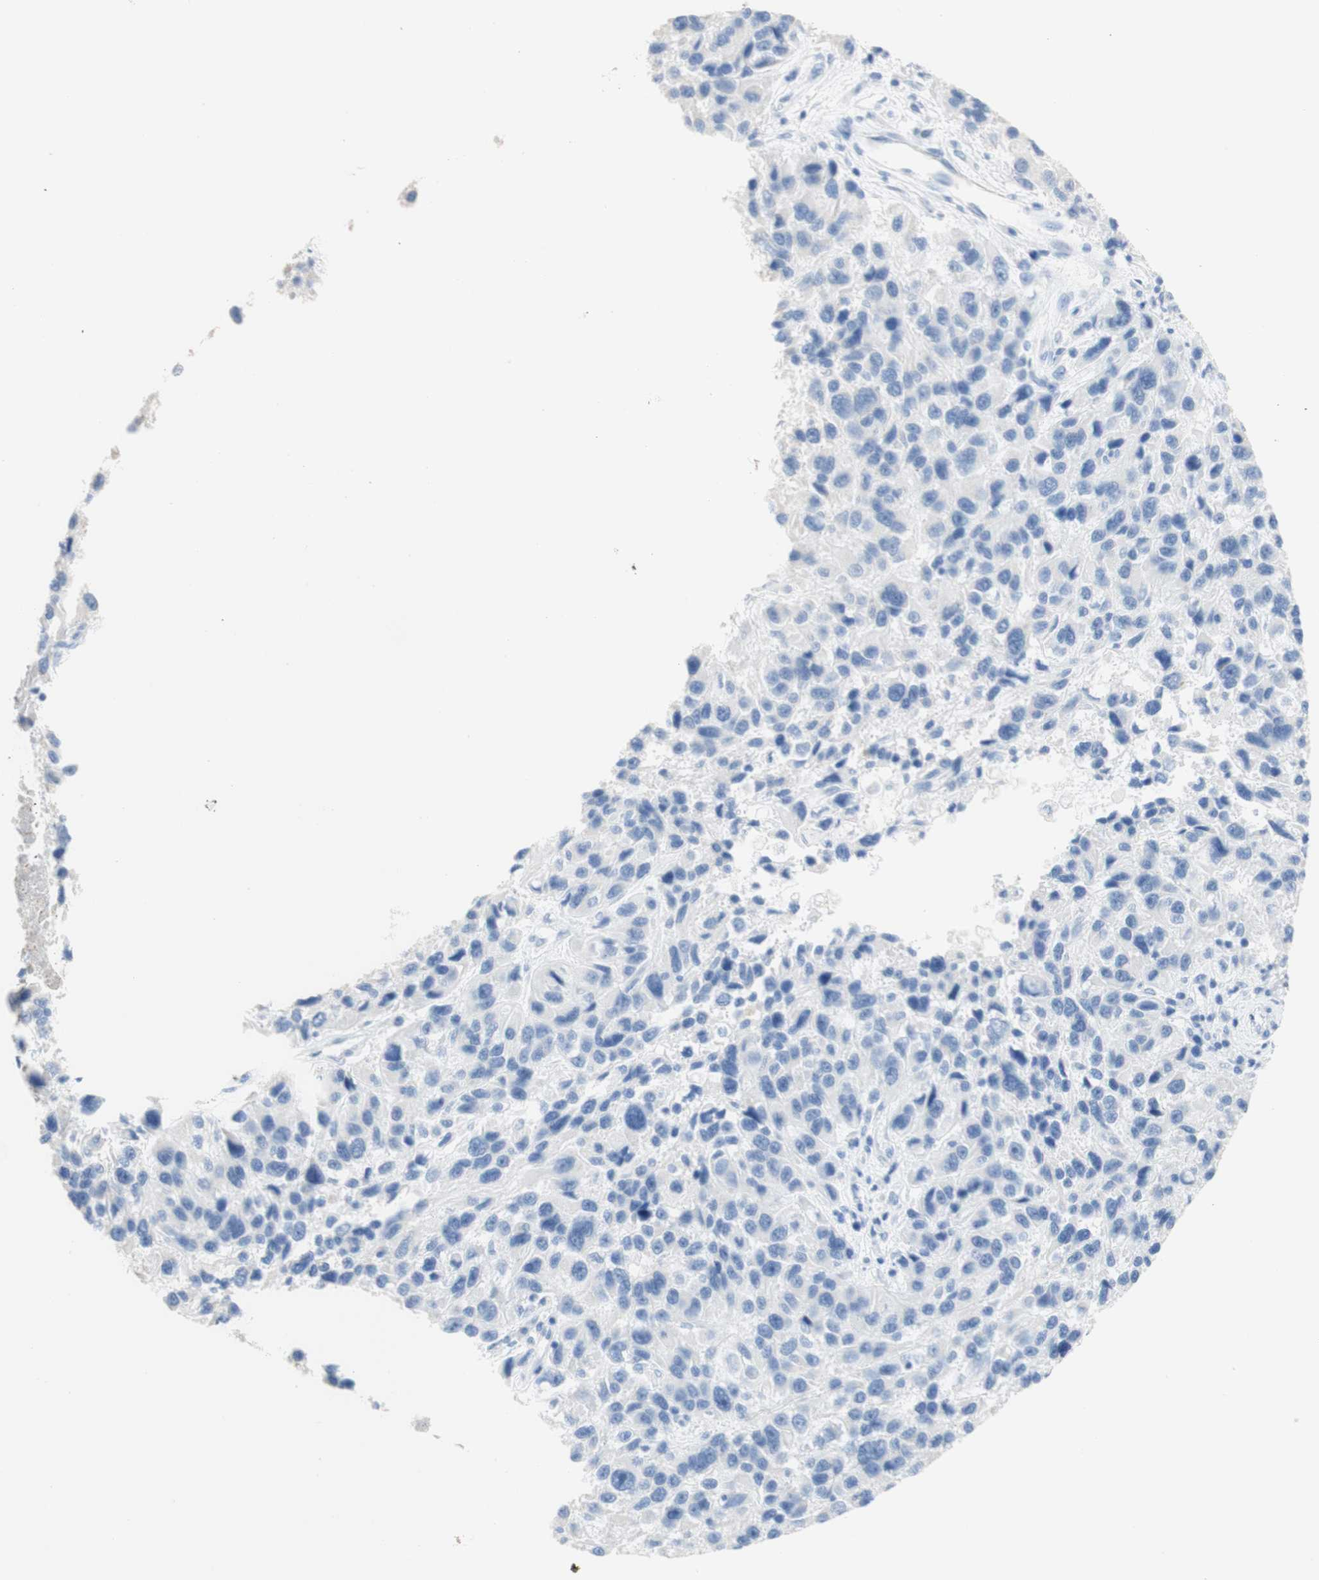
{"staining": {"intensity": "negative", "quantity": "none", "location": "none"}, "tissue": "melanoma", "cell_type": "Tumor cells", "image_type": "cancer", "snomed": [{"axis": "morphology", "description": "Malignant melanoma, NOS"}, {"axis": "topography", "description": "Skin"}], "caption": "Image shows no significant protein expression in tumor cells of melanoma.", "gene": "DSC2", "patient": {"sex": "male", "age": 53}}